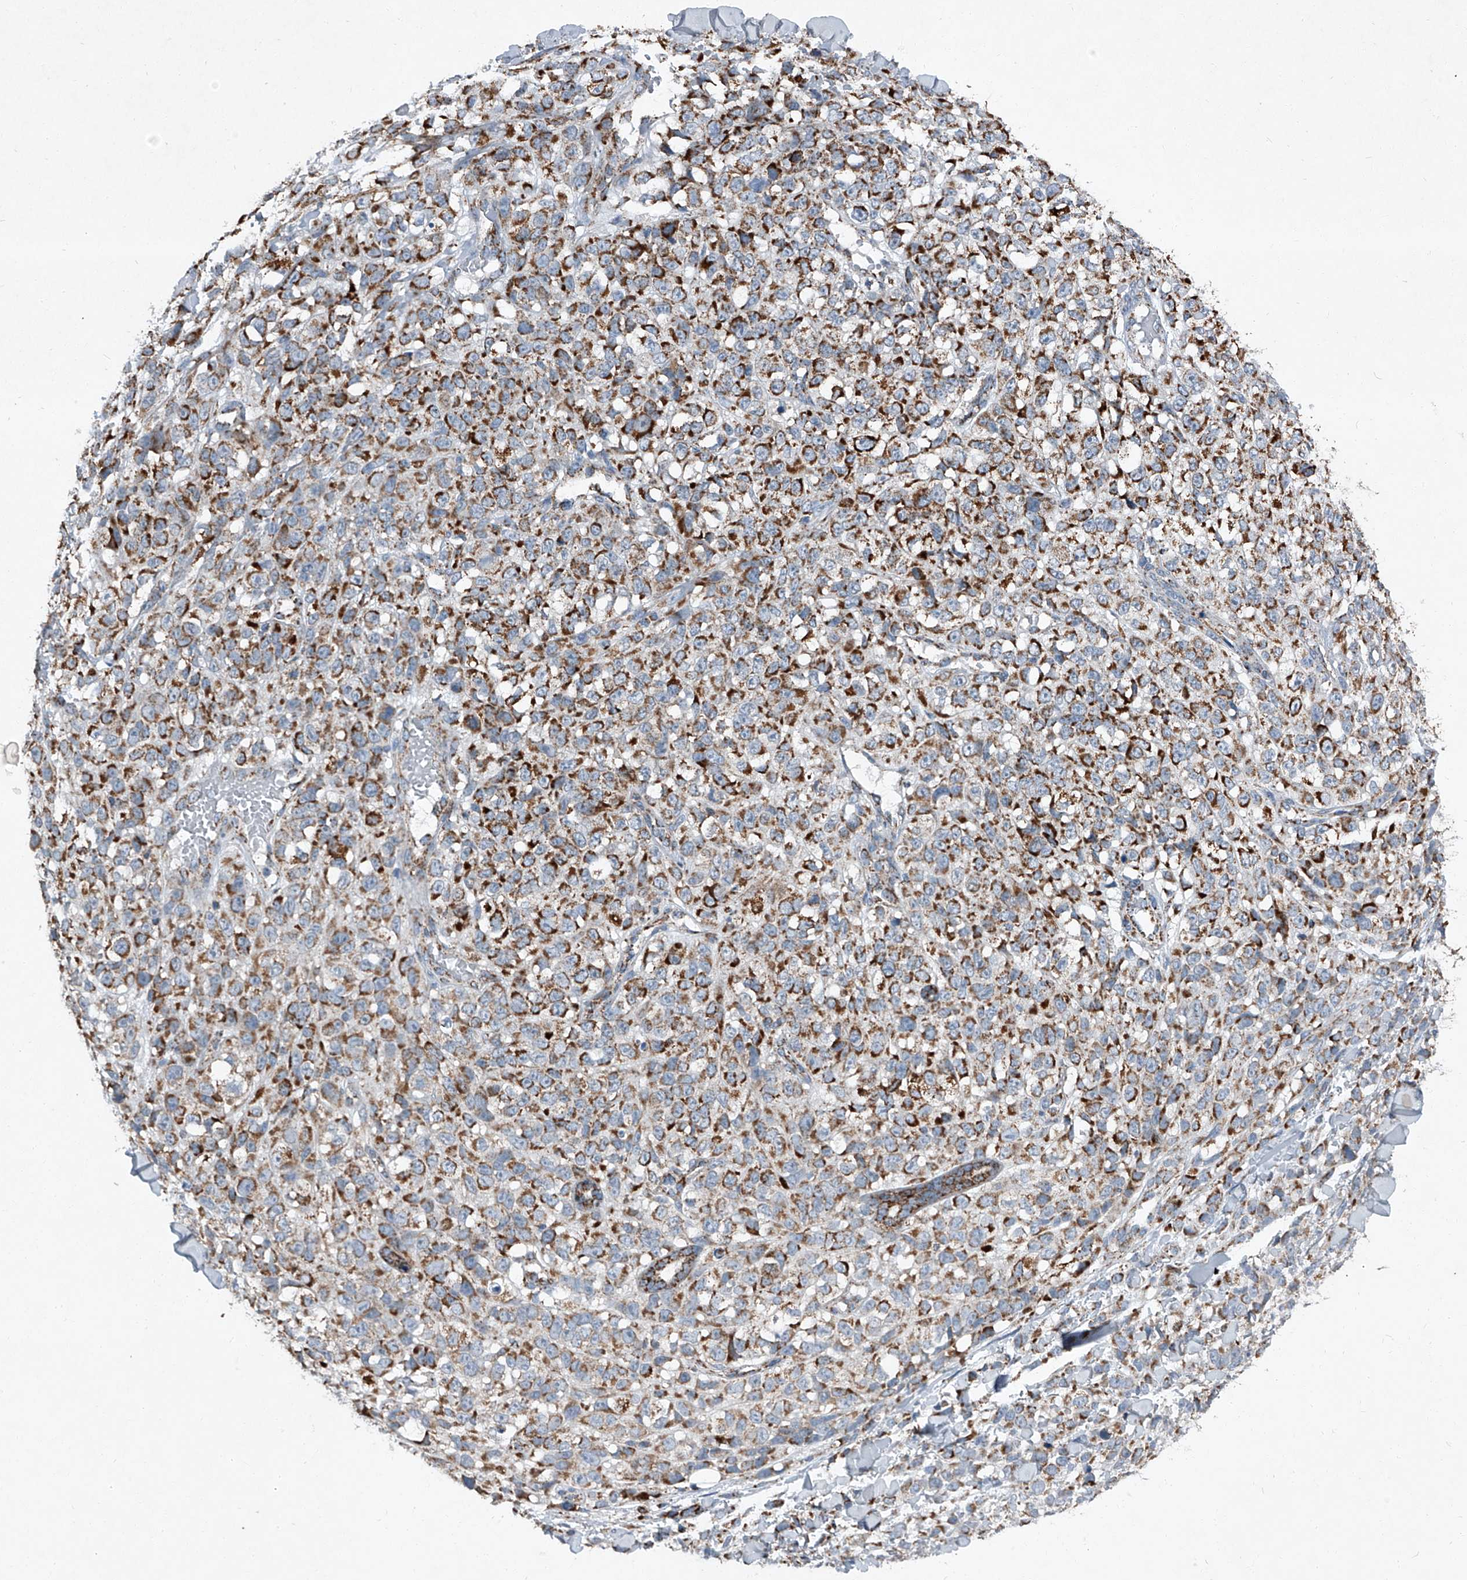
{"staining": {"intensity": "strong", "quantity": ">75%", "location": "cytoplasmic/membranous"}, "tissue": "melanoma", "cell_type": "Tumor cells", "image_type": "cancer", "snomed": [{"axis": "morphology", "description": "Malignant melanoma, Metastatic site"}, {"axis": "topography", "description": "Skin"}], "caption": "DAB immunohistochemical staining of human melanoma demonstrates strong cytoplasmic/membranous protein expression in approximately >75% of tumor cells. Immunohistochemistry (ihc) stains the protein of interest in brown and the nuclei are stained blue.", "gene": "CHRNA7", "patient": {"sex": "female", "age": 72}}